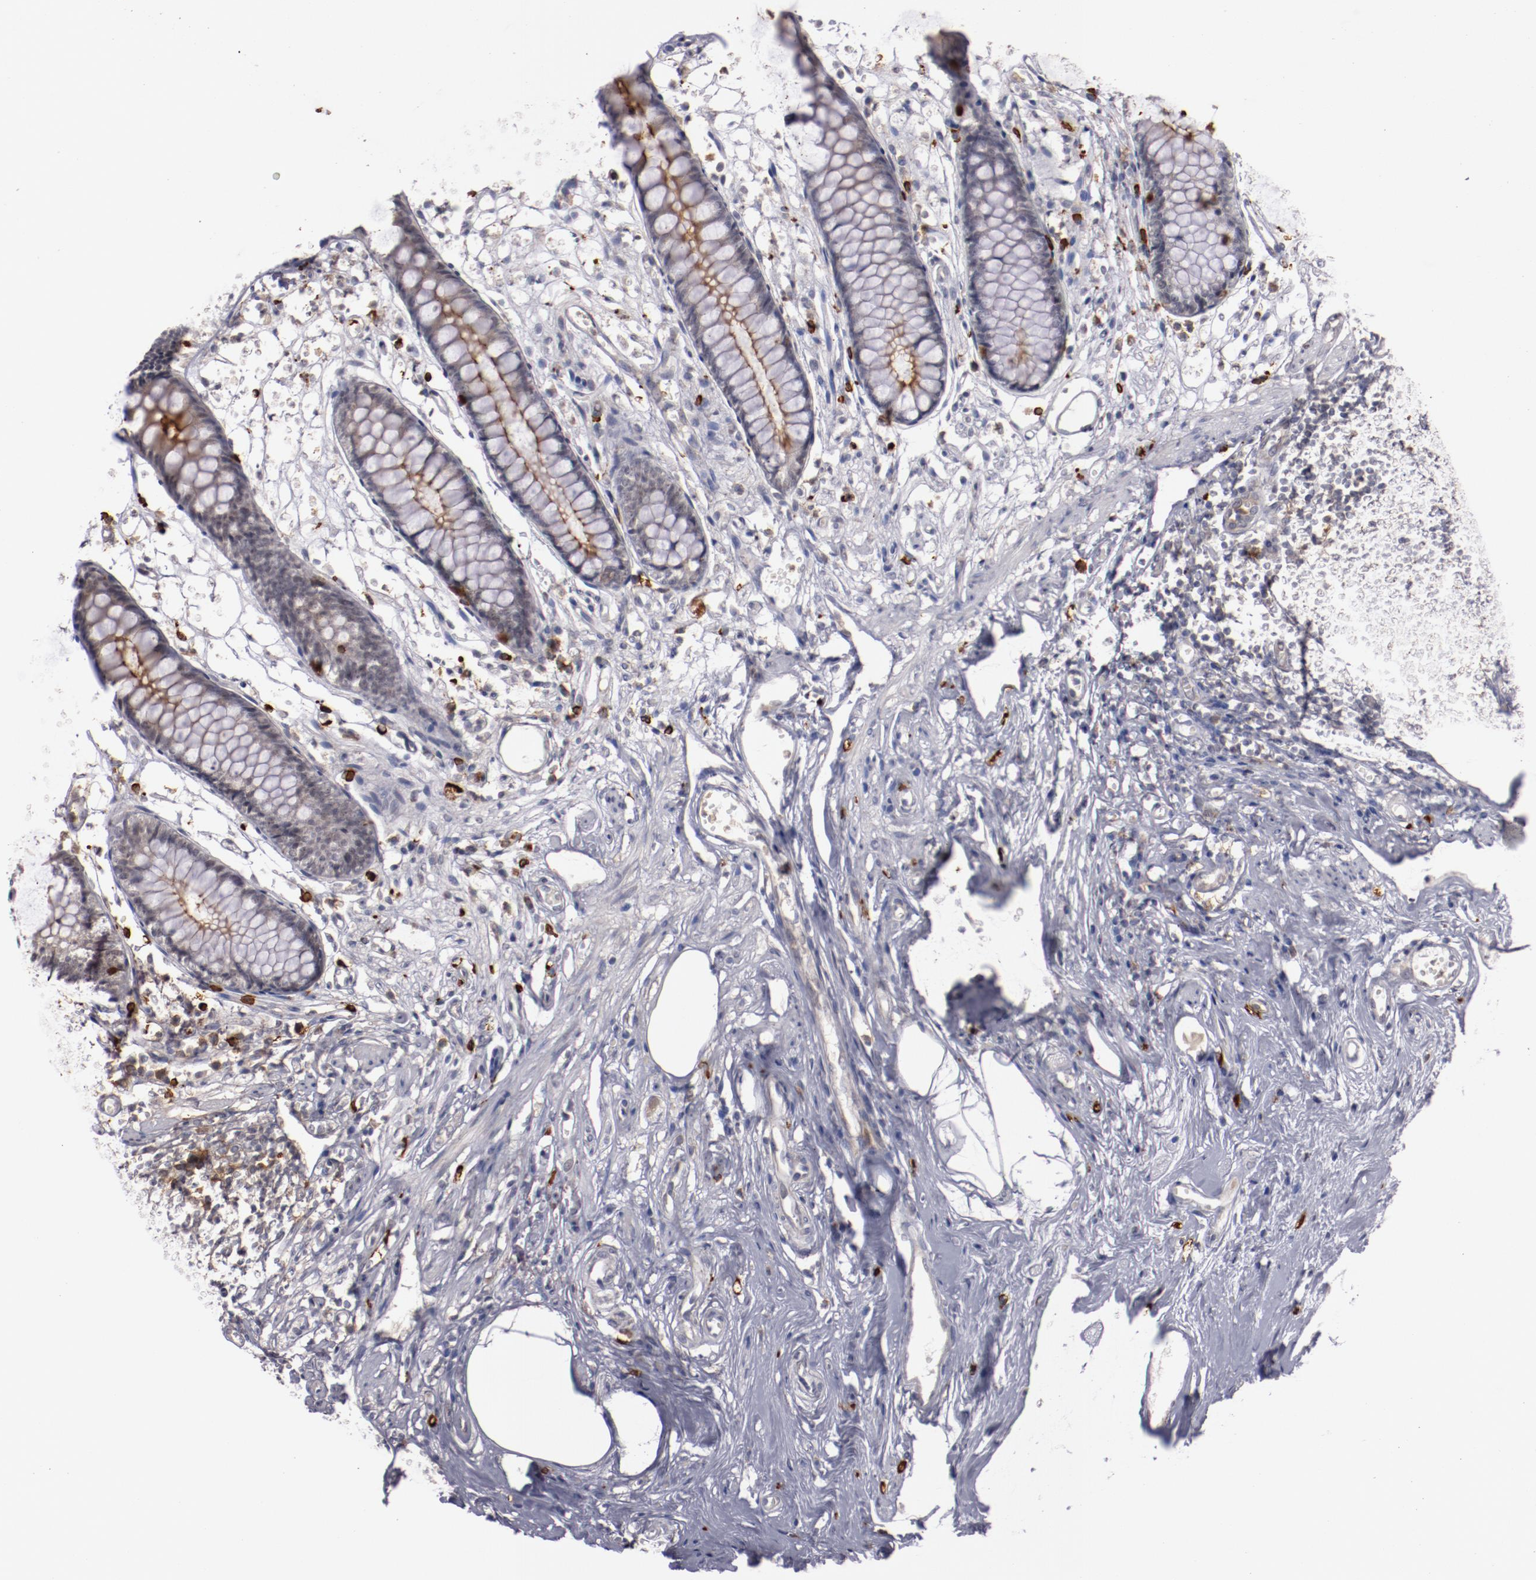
{"staining": {"intensity": "moderate", "quantity": "25%-75%", "location": "cytoplasmic/membranous"}, "tissue": "appendix", "cell_type": "Glandular cells", "image_type": "normal", "snomed": [{"axis": "morphology", "description": "Normal tissue, NOS"}, {"axis": "topography", "description": "Appendix"}], "caption": "Brown immunohistochemical staining in unremarkable human appendix reveals moderate cytoplasmic/membranous staining in approximately 25%-75% of glandular cells. The staining was performed using DAB (3,3'-diaminobenzidine), with brown indicating positive protein expression. Nuclei are stained blue with hematoxylin.", "gene": "STX3", "patient": {"sex": "male", "age": 38}}